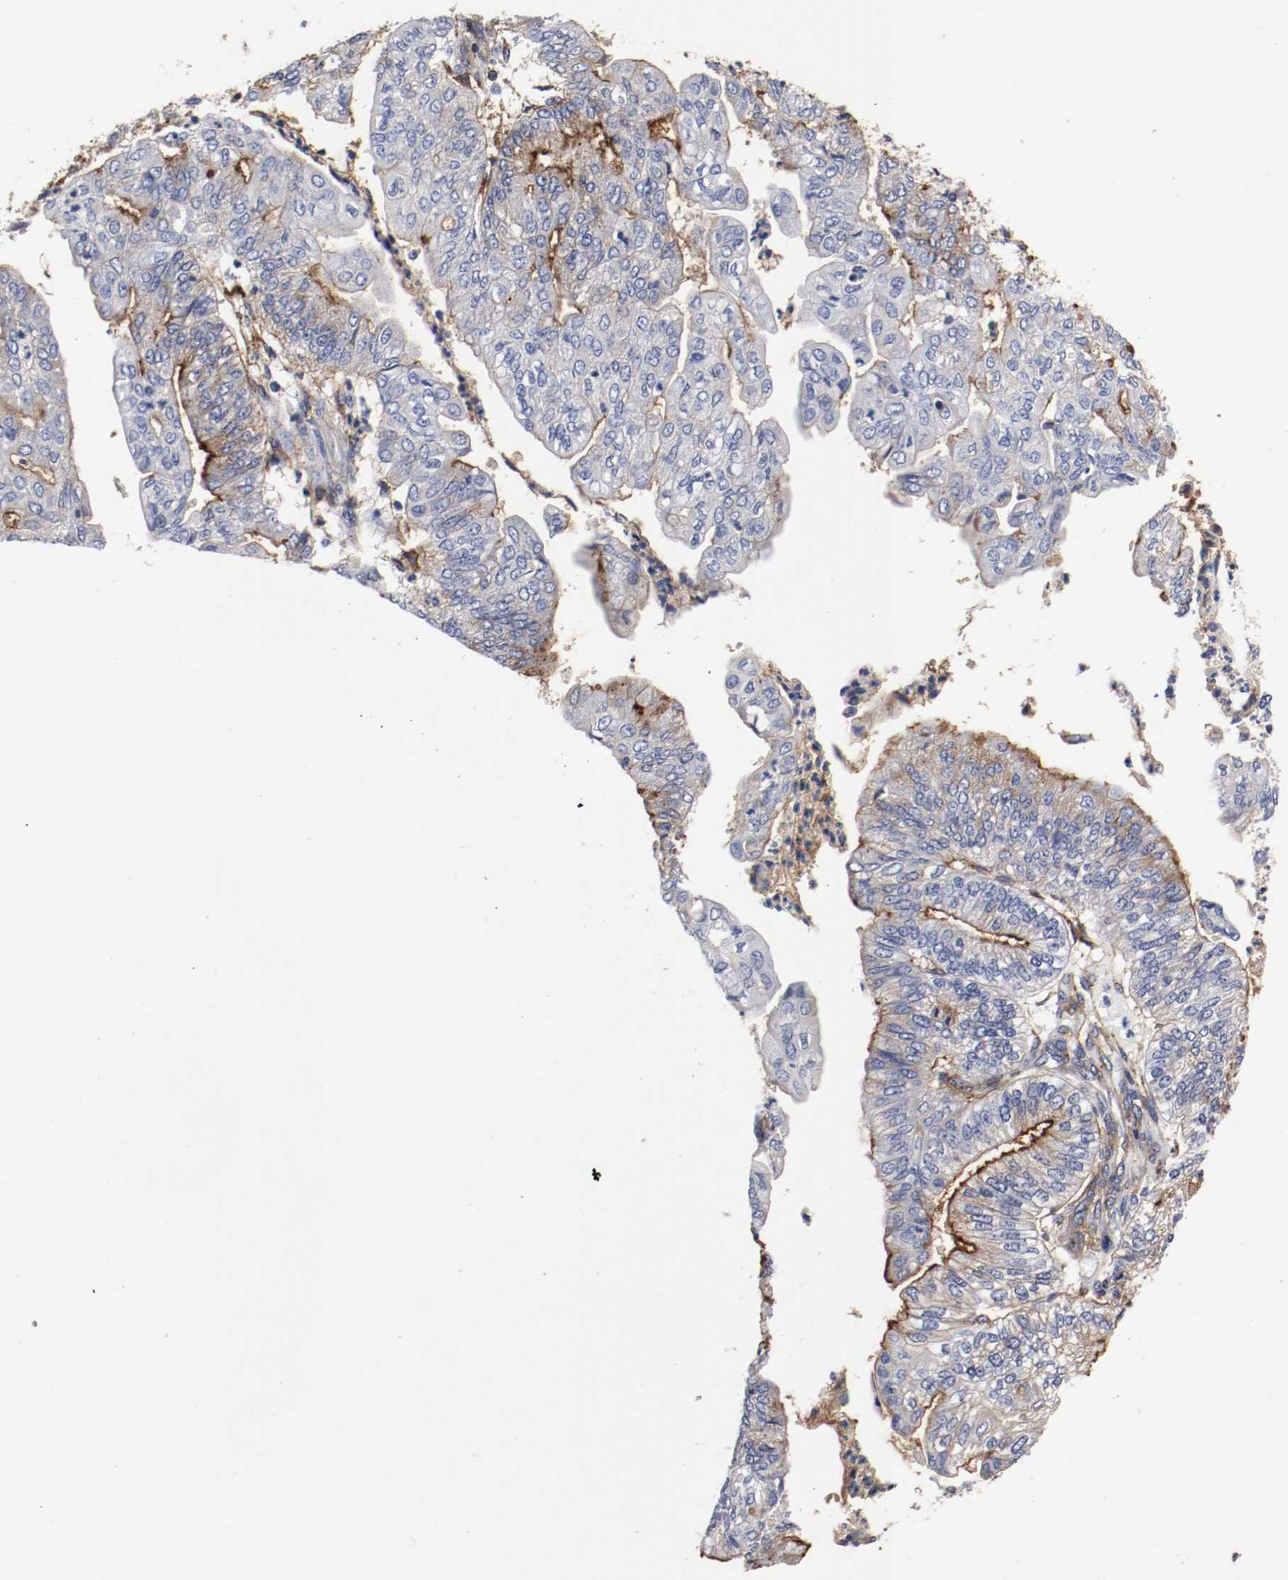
{"staining": {"intensity": "moderate", "quantity": "25%-75%", "location": "cytoplasmic/membranous"}, "tissue": "endometrial cancer", "cell_type": "Tumor cells", "image_type": "cancer", "snomed": [{"axis": "morphology", "description": "Adenocarcinoma, NOS"}, {"axis": "topography", "description": "Endometrium"}], "caption": "An immunohistochemistry image of neoplastic tissue is shown. Protein staining in brown labels moderate cytoplasmic/membranous positivity in endometrial cancer (adenocarcinoma) within tumor cells.", "gene": "IFITM1", "patient": {"sex": "female", "age": 59}}